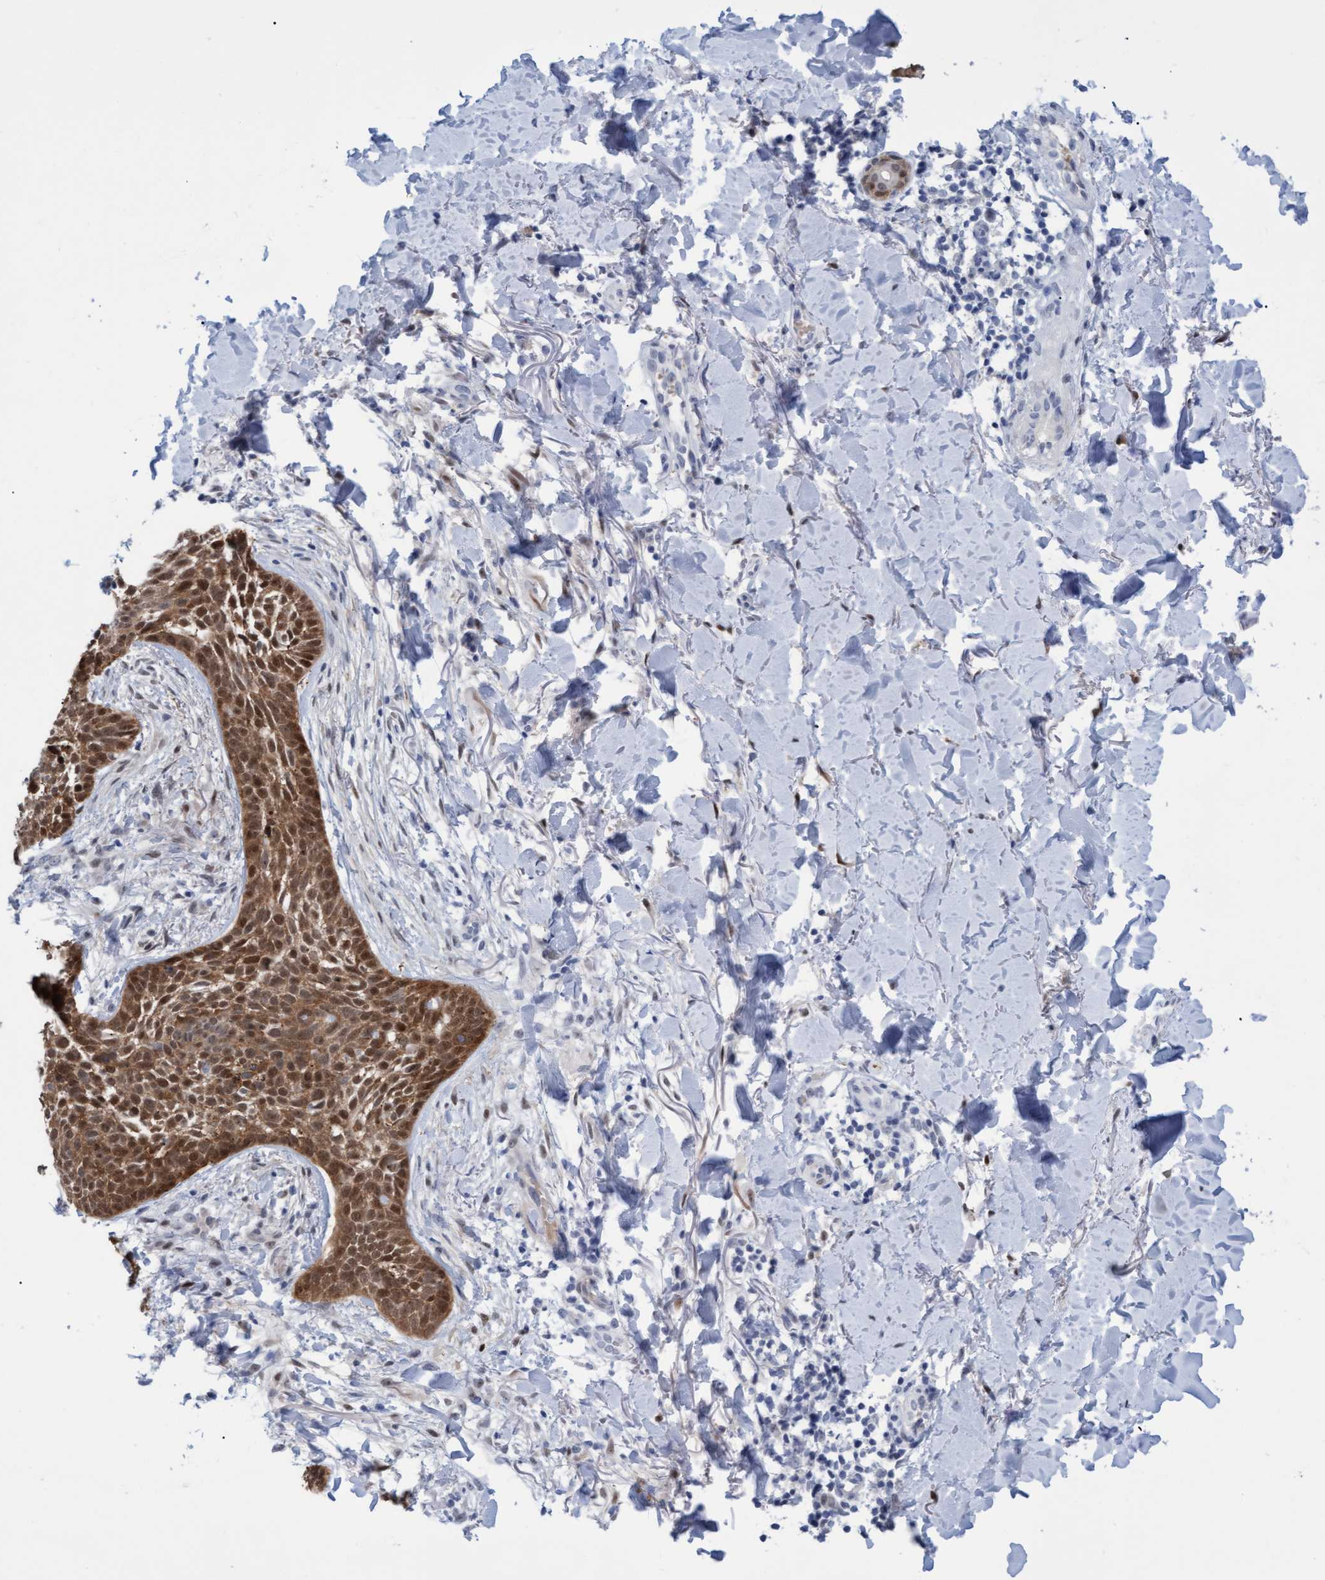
{"staining": {"intensity": "moderate", "quantity": ">75%", "location": "cytoplasmic/membranous,nuclear"}, "tissue": "skin cancer", "cell_type": "Tumor cells", "image_type": "cancer", "snomed": [{"axis": "morphology", "description": "Normal tissue, NOS"}, {"axis": "morphology", "description": "Basal cell carcinoma"}, {"axis": "topography", "description": "Skin"}], "caption": "Moderate cytoplasmic/membranous and nuclear expression for a protein is identified in about >75% of tumor cells of basal cell carcinoma (skin) using immunohistochemistry (IHC).", "gene": "PINX1", "patient": {"sex": "male", "age": 67}}